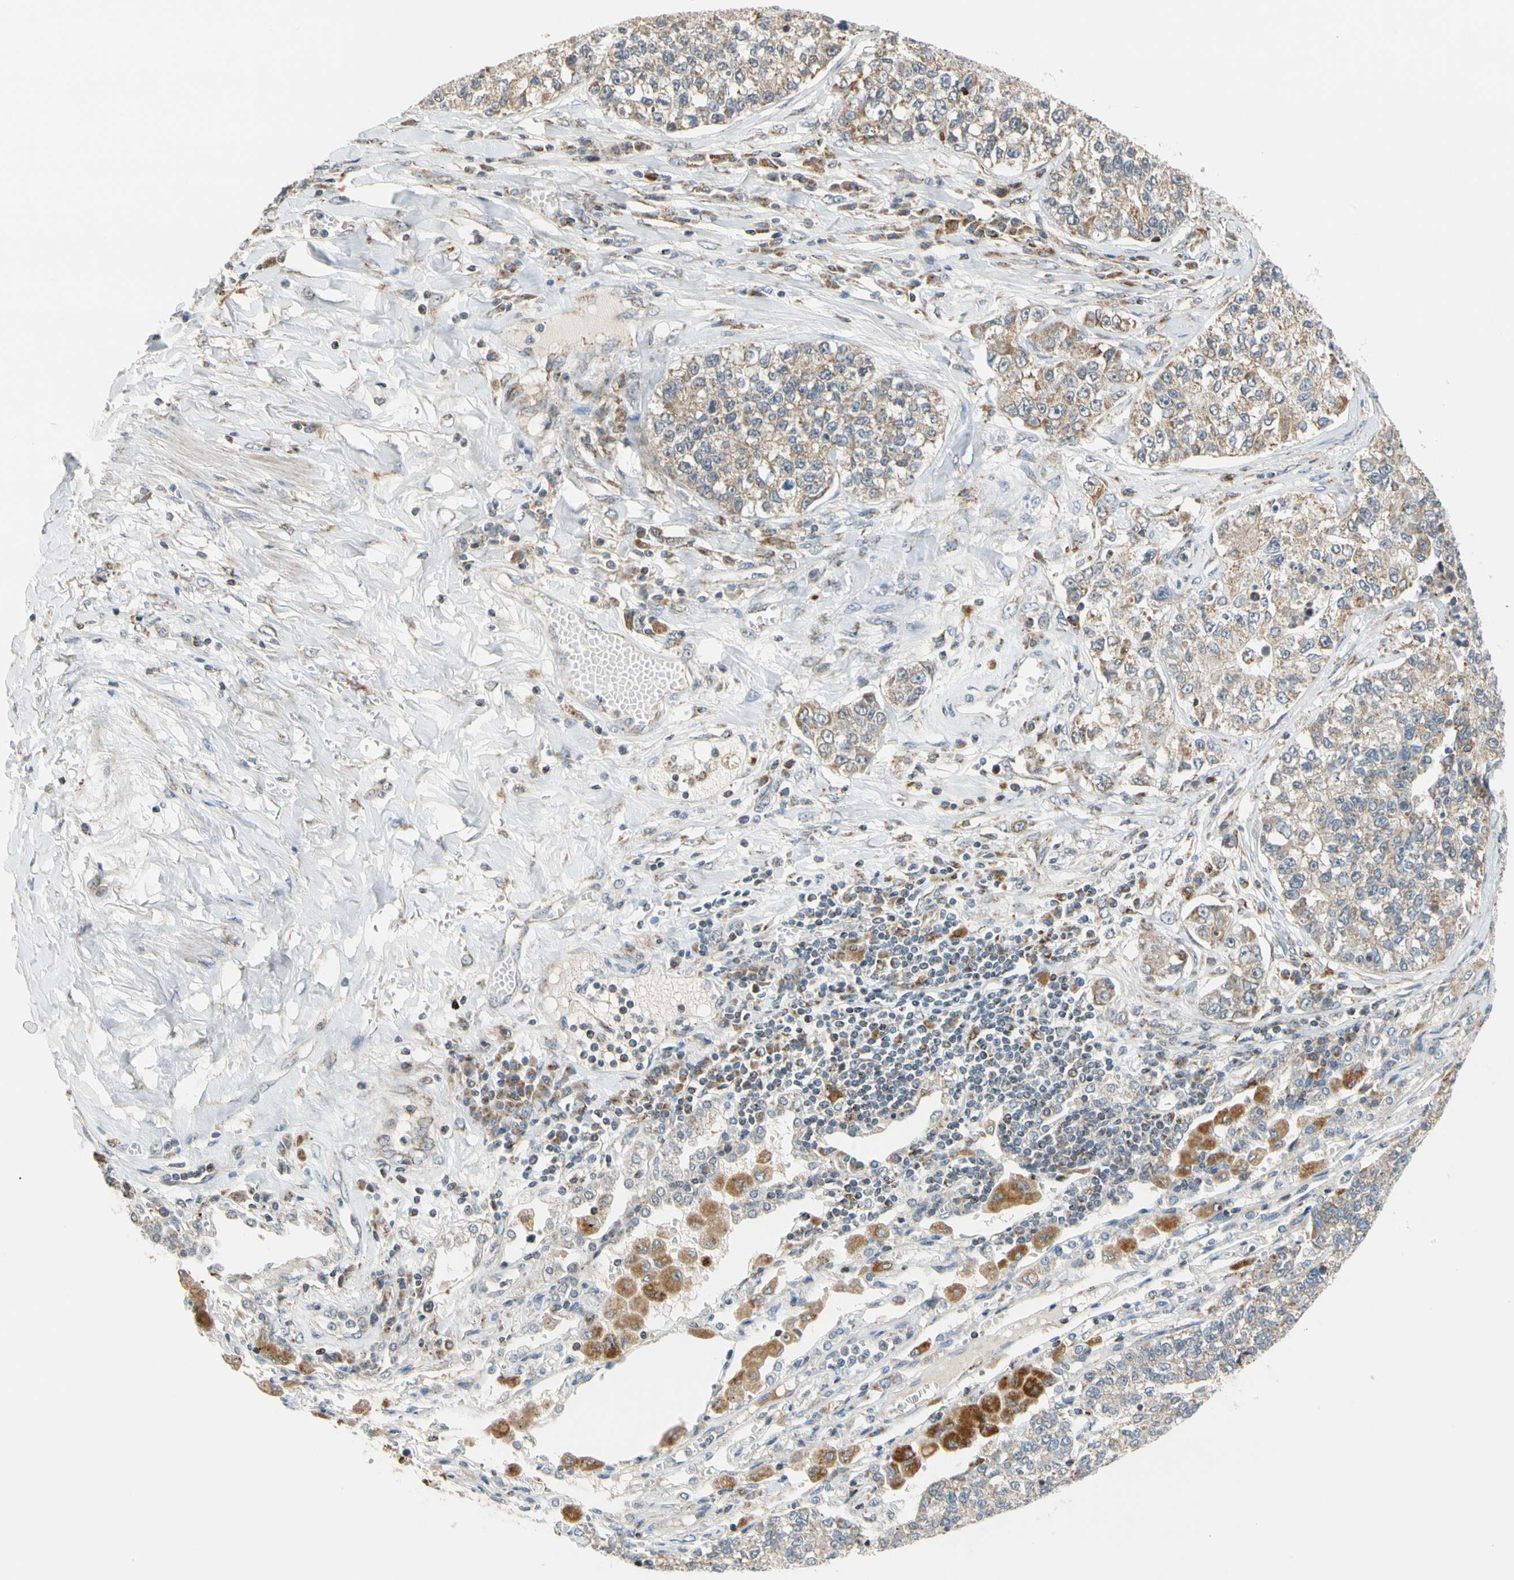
{"staining": {"intensity": "weak", "quantity": ">75%", "location": "cytoplasmic/membranous"}, "tissue": "lung cancer", "cell_type": "Tumor cells", "image_type": "cancer", "snomed": [{"axis": "morphology", "description": "Adenocarcinoma, NOS"}, {"axis": "topography", "description": "Lung"}], "caption": "This is a micrograph of immunohistochemistry (IHC) staining of lung adenocarcinoma, which shows weak expression in the cytoplasmic/membranous of tumor cells.", "gene": "SFXN3", "patient": {"sex": "male", "age": 49}}